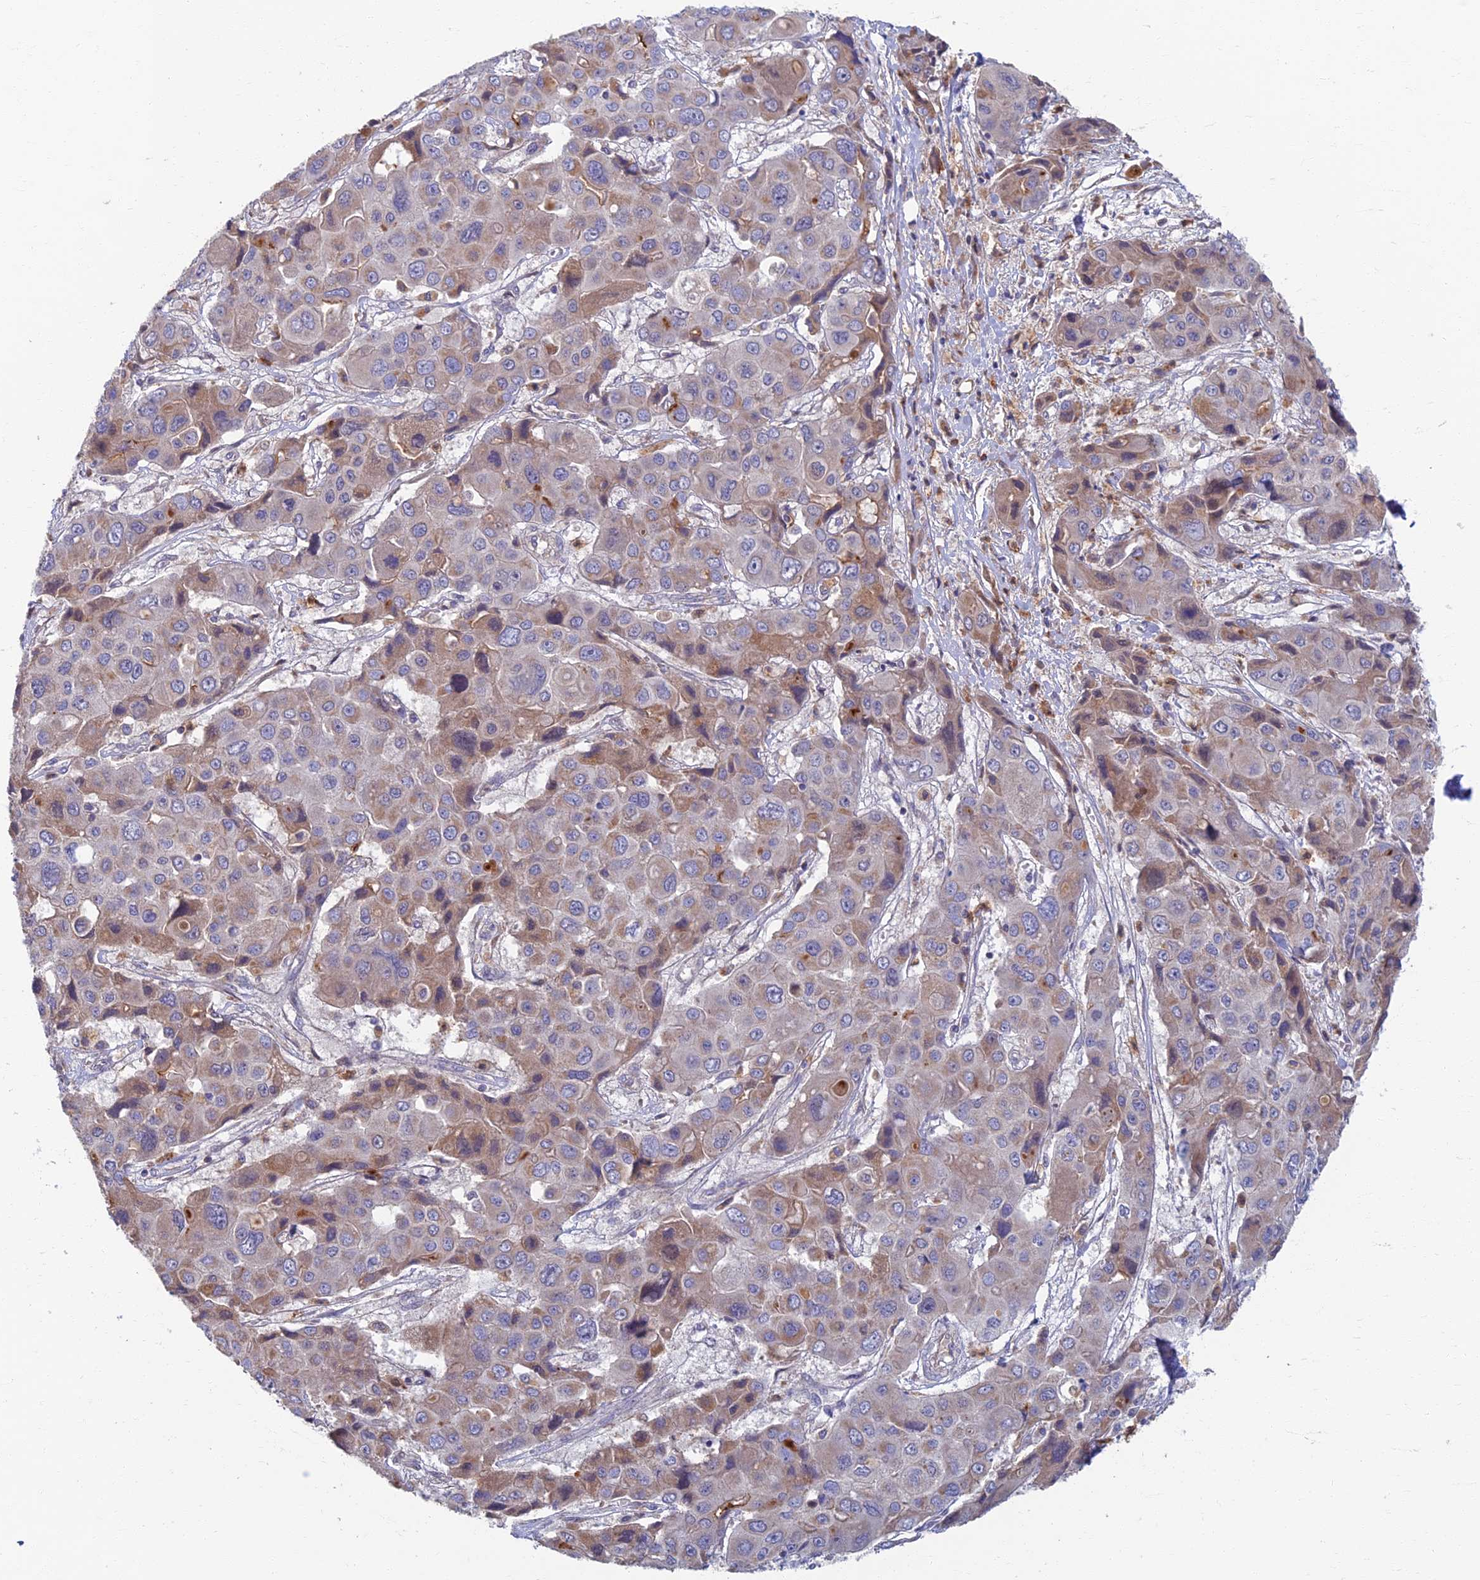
{"staining": {"intensity": "moderate", "quantity": "<25%", "location": "cytoplasmic/membranous"}, "tissue": "liver cancer", "cell_type": "Tumor cells", "image_type": "cancer", "snomed": [{"axis": "morphology", "description": "Cholangiocarcinoma"}, {"axis": "topography", "description": "Liver"}], "caption": "A brown stain highlights moderate cytoplasmic/membranous positivity of a protein in human liver cancer tumor cells.", "gene": "SOGA1", "patient": {"sex": "male", "age": 67}}